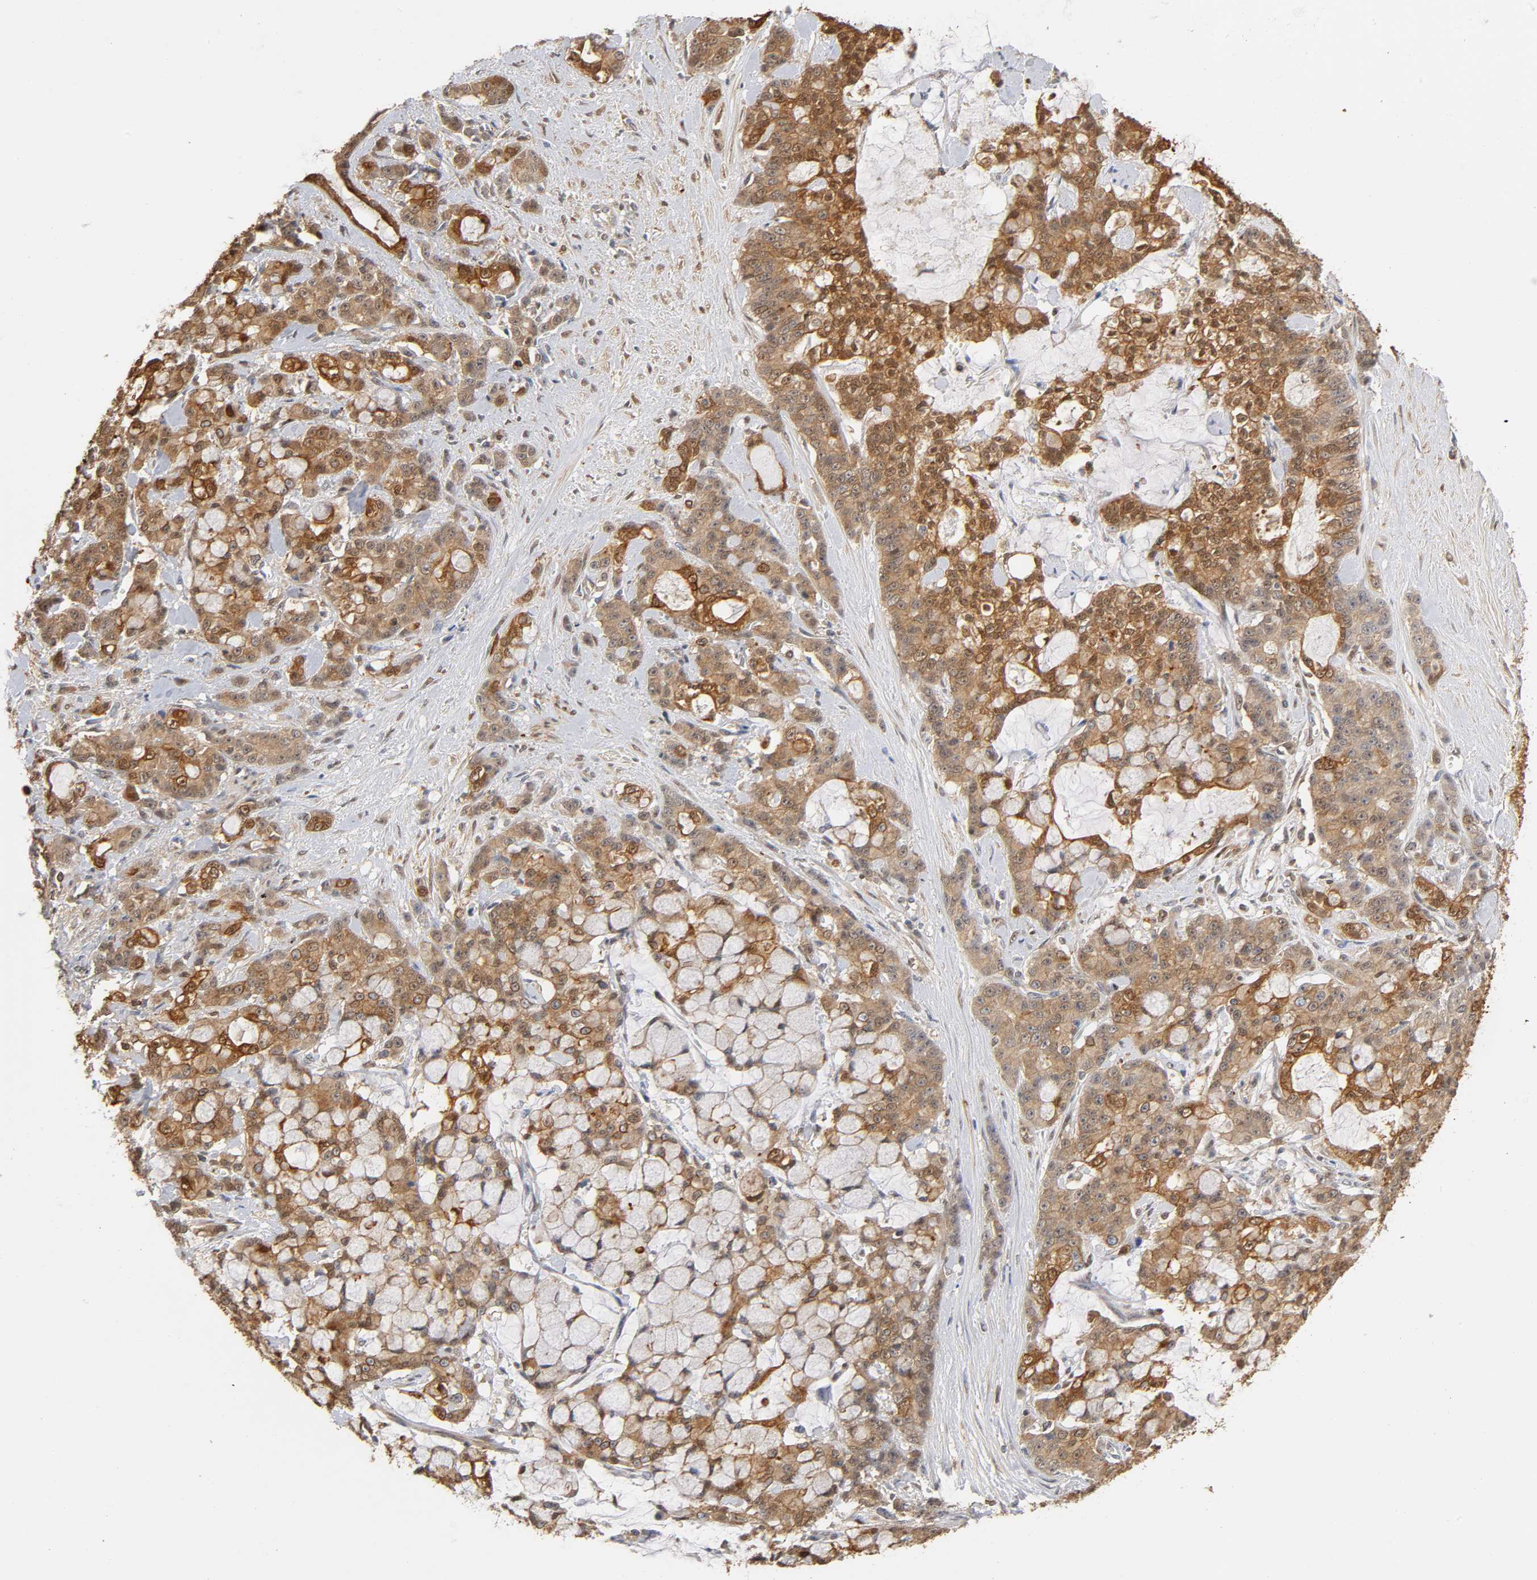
{"staining": {"intensity": "moderate", "quantity": ">75%", "location": "cytoplasmic/membranous,nuclear"}, "tissue": "pancreatic cancer", "cell_type": "Tumor cells", "image_type": "cancer", "snomed": [{"axis": "morphology", "description": "Adenocarcinoma, NOS"}, {"axis": "topography", "description": "Pancreas"}], "caption": "IHC image of human pancreatic adenocarcinoma stained for a protein (brown), which exhibits medium levels of moderate cytoplasmic/membranous and nuclear expression in about >75% of tumor cells.", "gene": "ANXA11", "patient": {"sex": "female", "age": 73}}